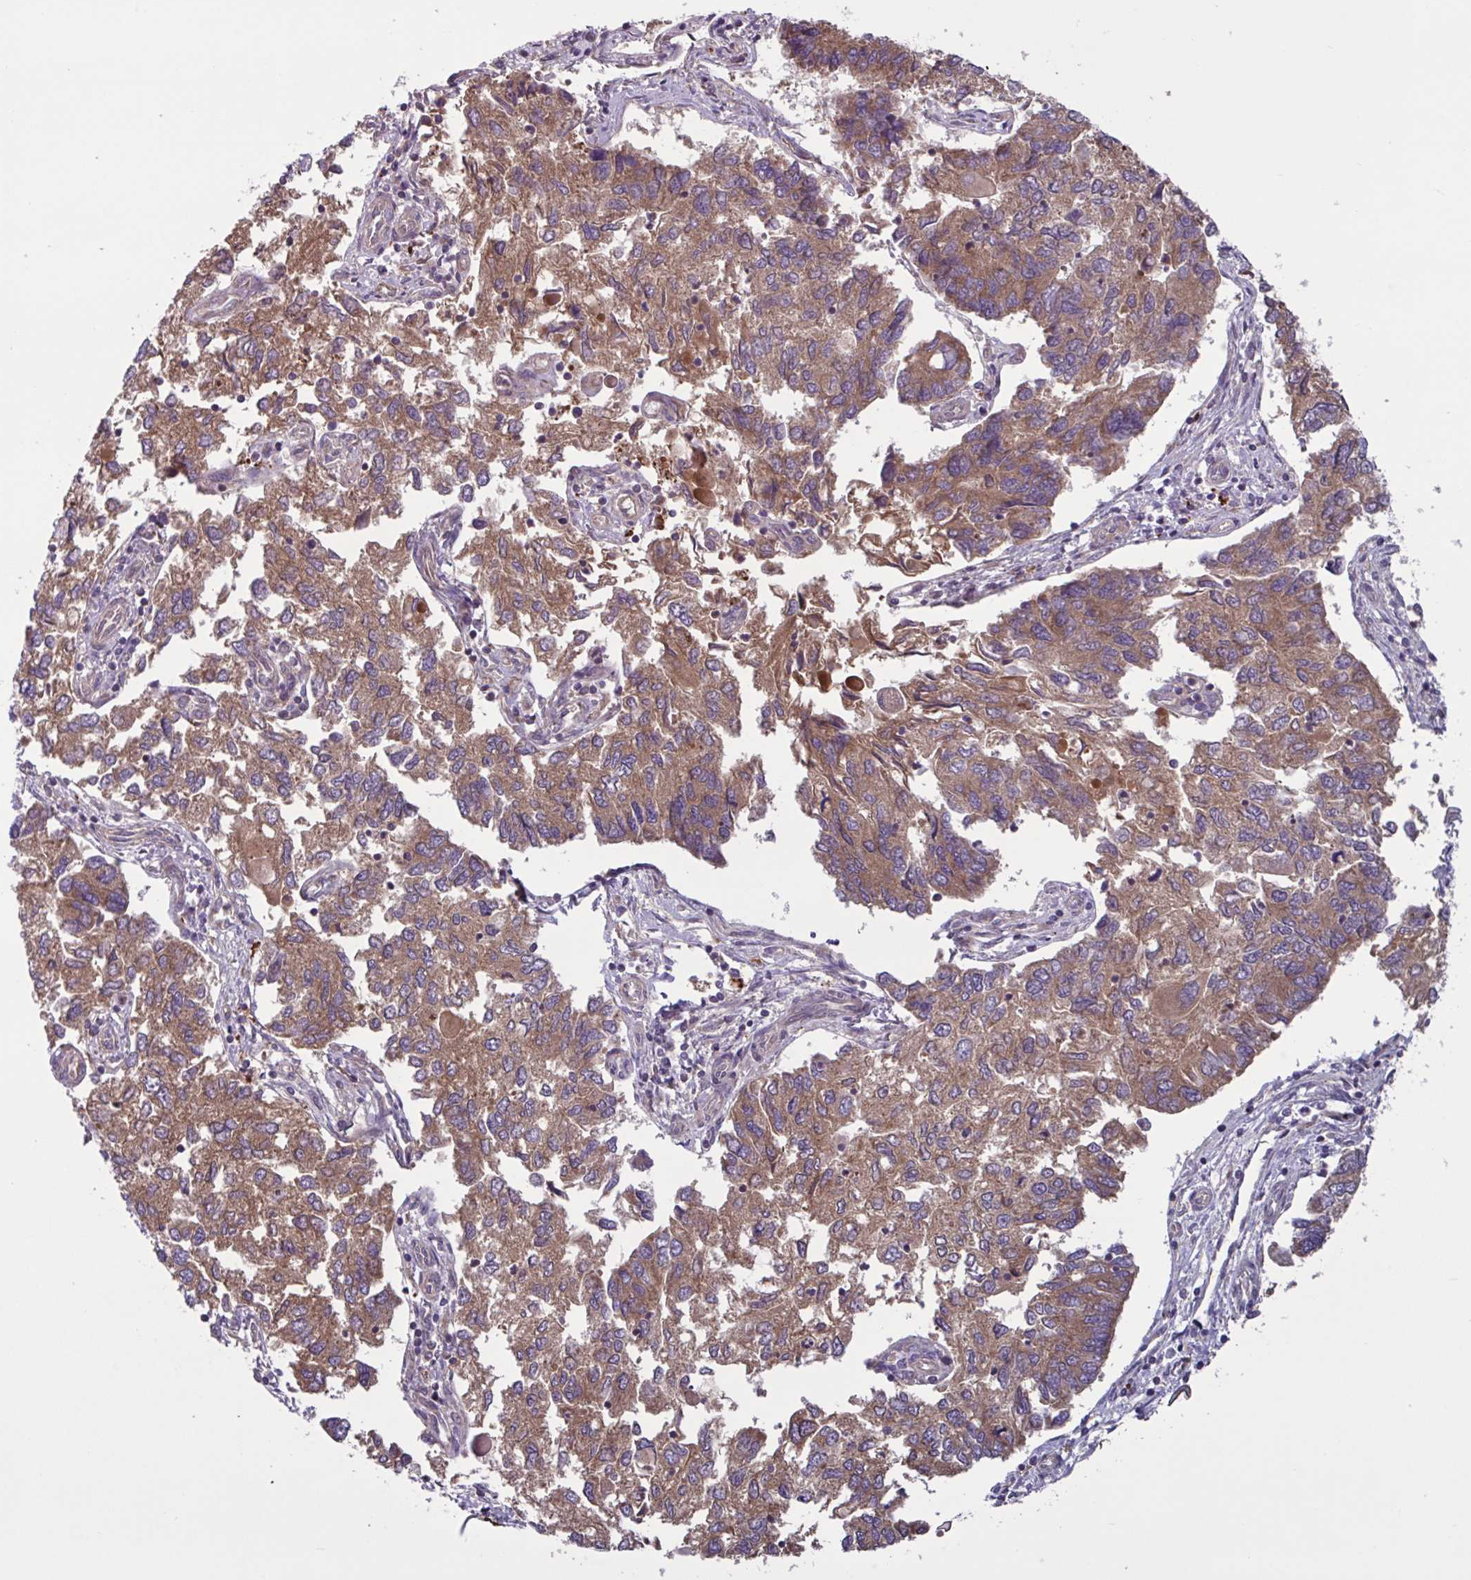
{"staining": {"intensity": "moderate", "quantity": ">75%", "location": "cytoplasmic/membranous"}, "tissue": "endometrial cancer", "cell_type": "Tumor cells", "image_type": "cancer", "snomed": [{"axis": "morphology", "description": "Carcinoma, NOS"}, {"axis": "topography", "description": "Uterus"}], "caption": "Protein expression analysis of endometrial carcinoma displays moderate cytoplasmic/membranous positivity in approximately >75% of tumor cells.", "gene": "GLTP", "patient": {"sex": "female", "age": 76}}